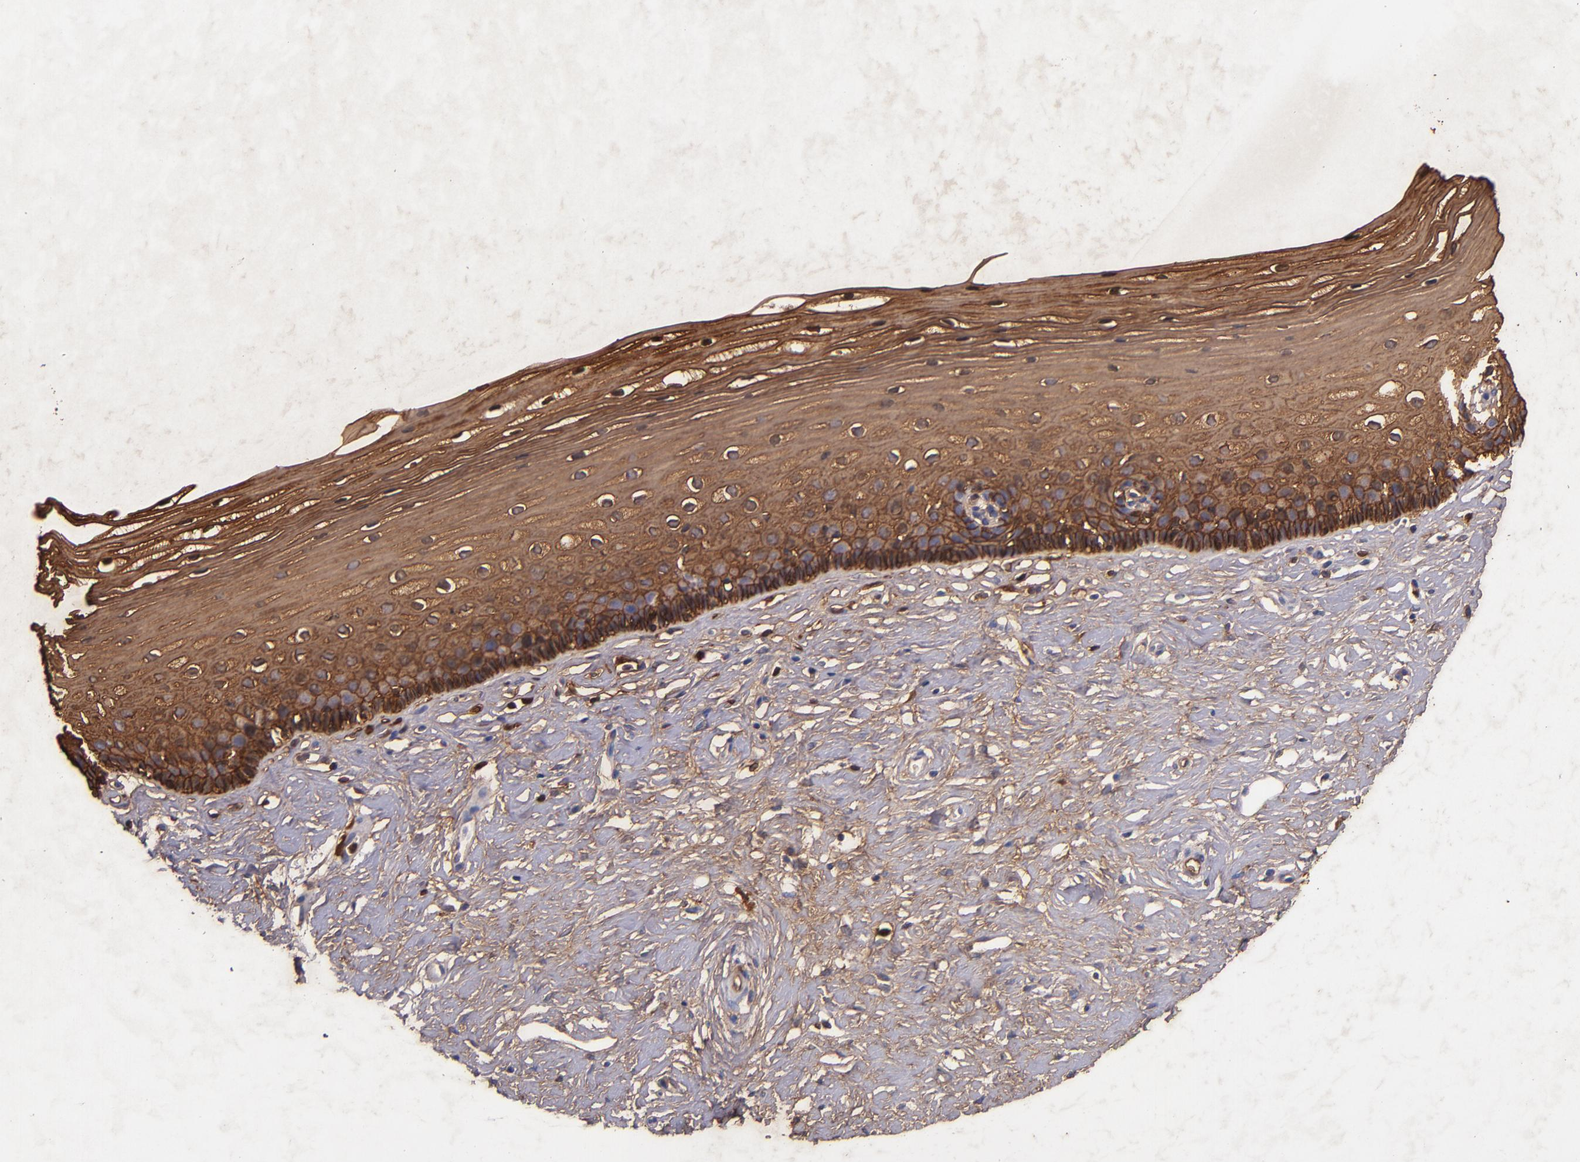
{"staining": {"intensity": "negative", "quantity": "none", "location": "none"}, "tissue": "cervix", "cell_type": "Glandular cells", "image_type": "normal", "snomed": [{"axis": "morphology", "description": "Normal tissue, NOS"}, {"axis": "topography", "description": "Cervix"}], "caption": "Glandular cells show no significant positivity in benign cervix. The staining was performed using DAB (3,3'-diaminobenzidine) to visualize the protein expression in brown, while the nuclei were stained in blue with hematoxylin (Magnification: 20x).", "gene": "IVL", "patient": {"sex": "female", "age": 40}}